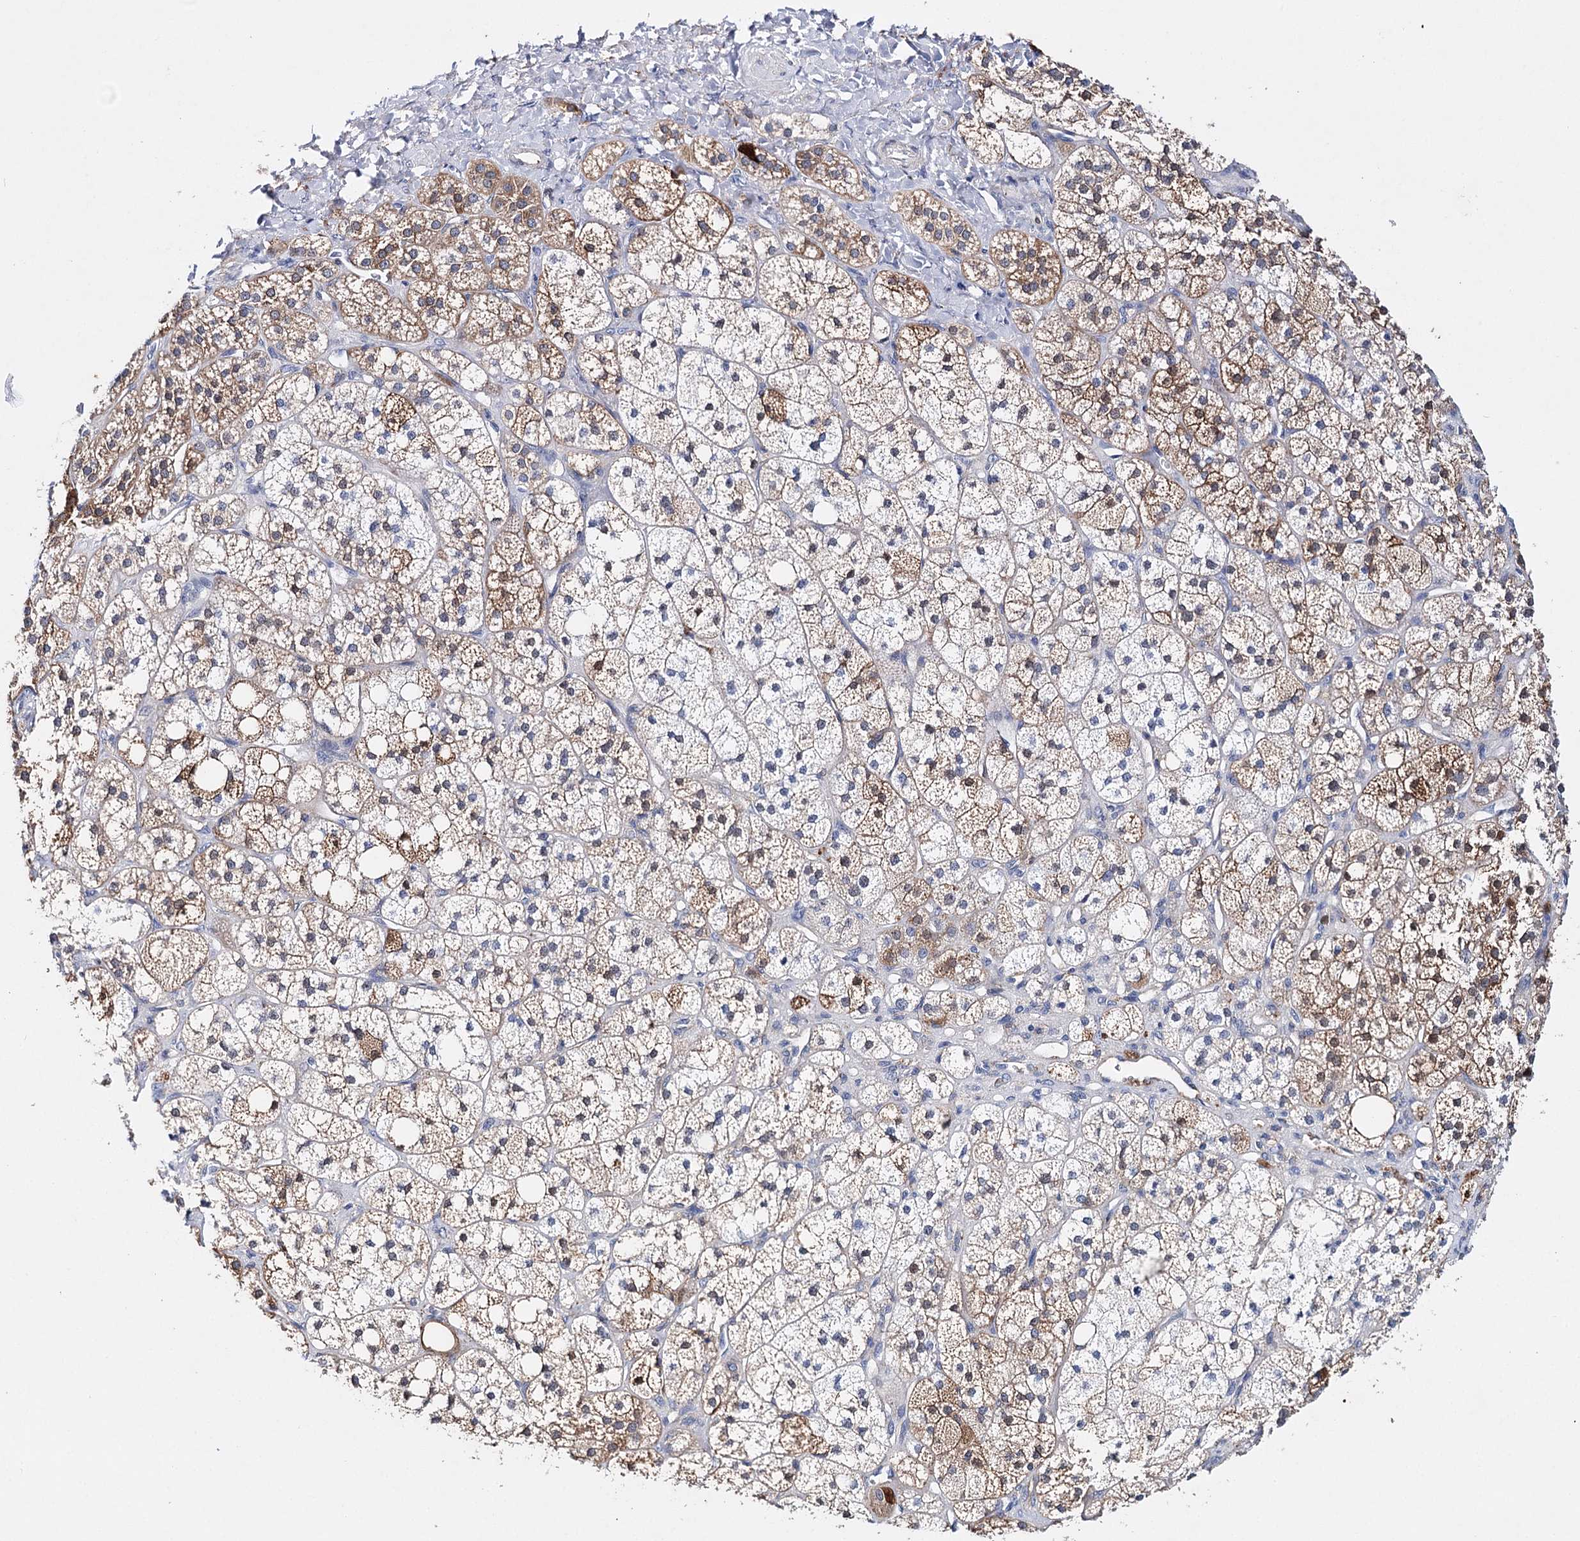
{"staining": {"intensity": "moderate", "quantity": ">75%", "location": "cytoplasmic/membranous,nuclear"}, "tissue": "adrenal gland", "cell_type": "Glandular cells", "image_type": "normal", "snomed": [{"axis": "morphology", "description": "Normal tissue, NOS"}, {"axis": "topography", "description": "Adrenal gland"}], "caption": "About >75% of glandular cells in unremarkable adrenal gland demonstrate moderate cytoplasmic/membranous,nuclear protein staining as visualized by brown immunohistochemical staining.", "gene": "CFAP46", "patient": {"sex": "male", "age": 61}}